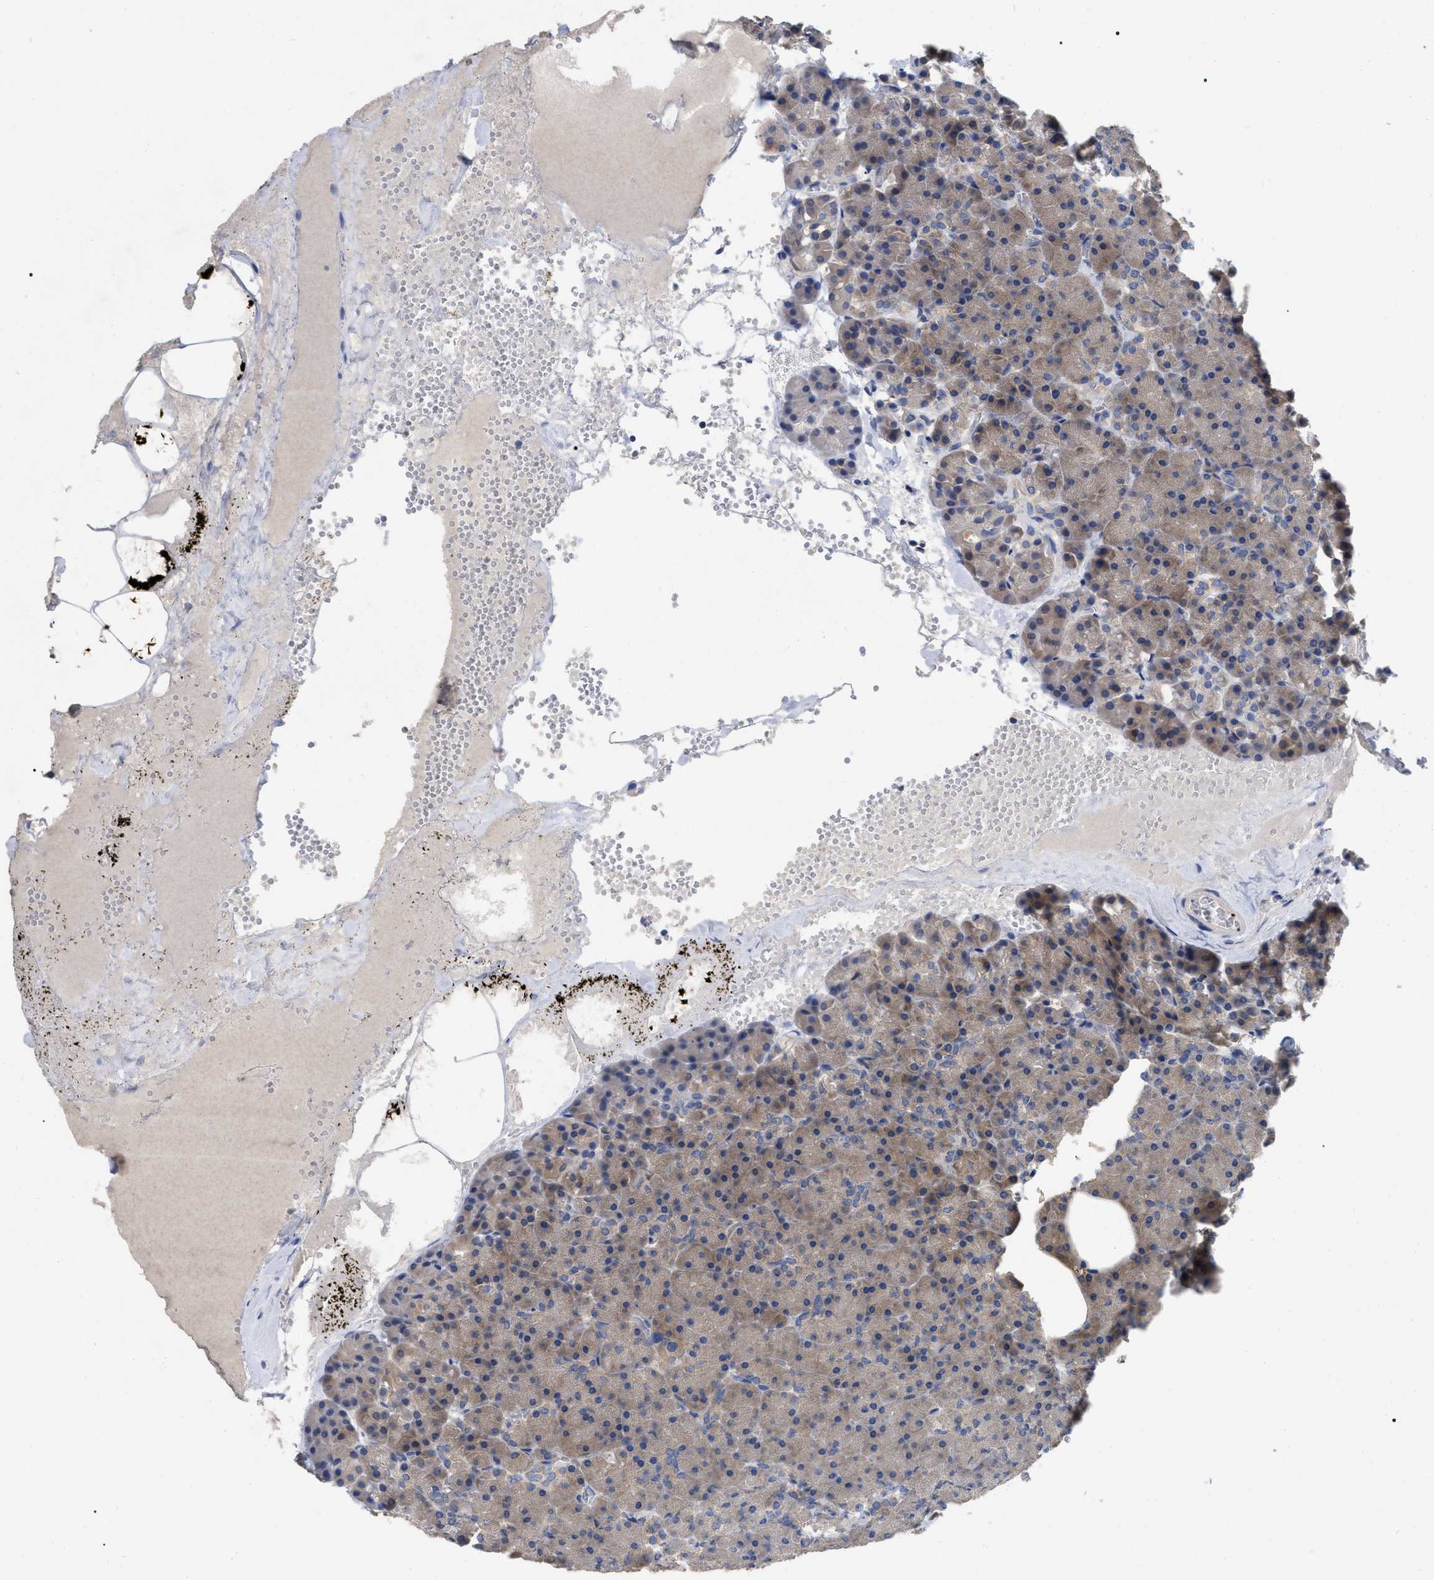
{"staining": {"intensity": "moderate", "quantity": ">75%", "location": "cytoplasmic/membranous"}, "tissue": "pancreas", "cell_type": "Exocrine glandular cells", "image_type": "normal", "snomed": [{"axis": "morphology", "description": "Normal tissue, NOS"}, {"axis": "morphology", "description": "Carcinoid, malignant, NOS"}, {"axis": "topography", "description": "Pancreas"}], "caption": "Moderate cytoplasmic/membranous staining is present in about >75% of exocrine glandular cells in unremarkable pancreas.", "gene": "RAP1GDS1", "patient": {"sex": "female", "age": 35}}